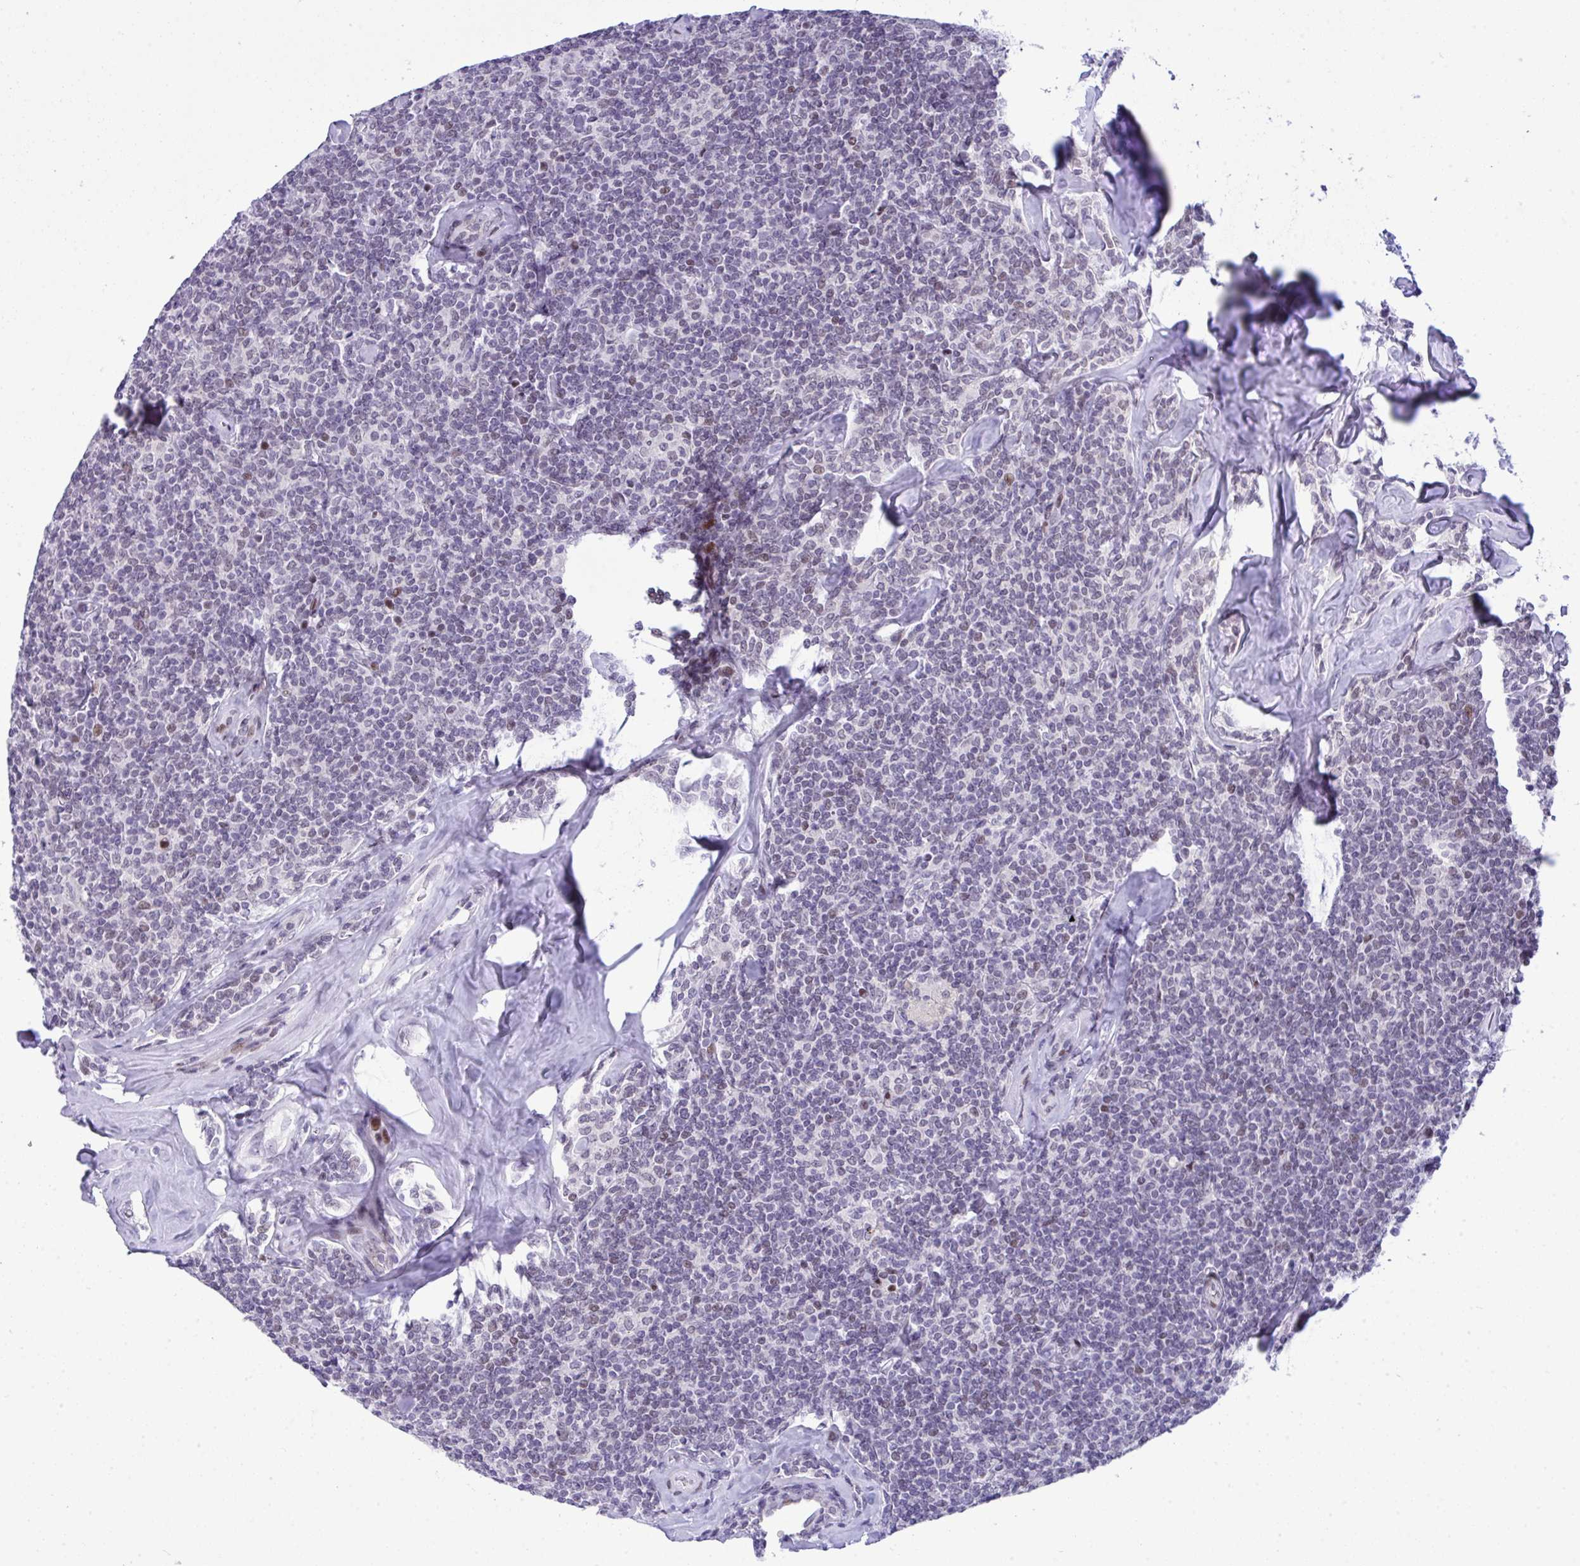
{"staining": {"intensity": "negative", "quantity": "none", "location": "none"}, "tissue": "lymphoma", "cell_type": "Tumor cells", "image_type": "cancer", "snomed": [{"axis": "morphology", "description": "Malignant lymphoma, non-Hodgkin's type, Low grade"}, {"axis": "topography", "description": "Lymph node"}], "caption": "DAB (3,3'-diaminobenzidine) immunohistochemical staining of human lymphoma exhibits no significant positivity in tumor cells. The staining is performed using DAB brown chromogen with nuclei counter-stained in using hematoxylin.", "gene": "ZFHX3", "patient": {"sex": "female", "age": 56}}